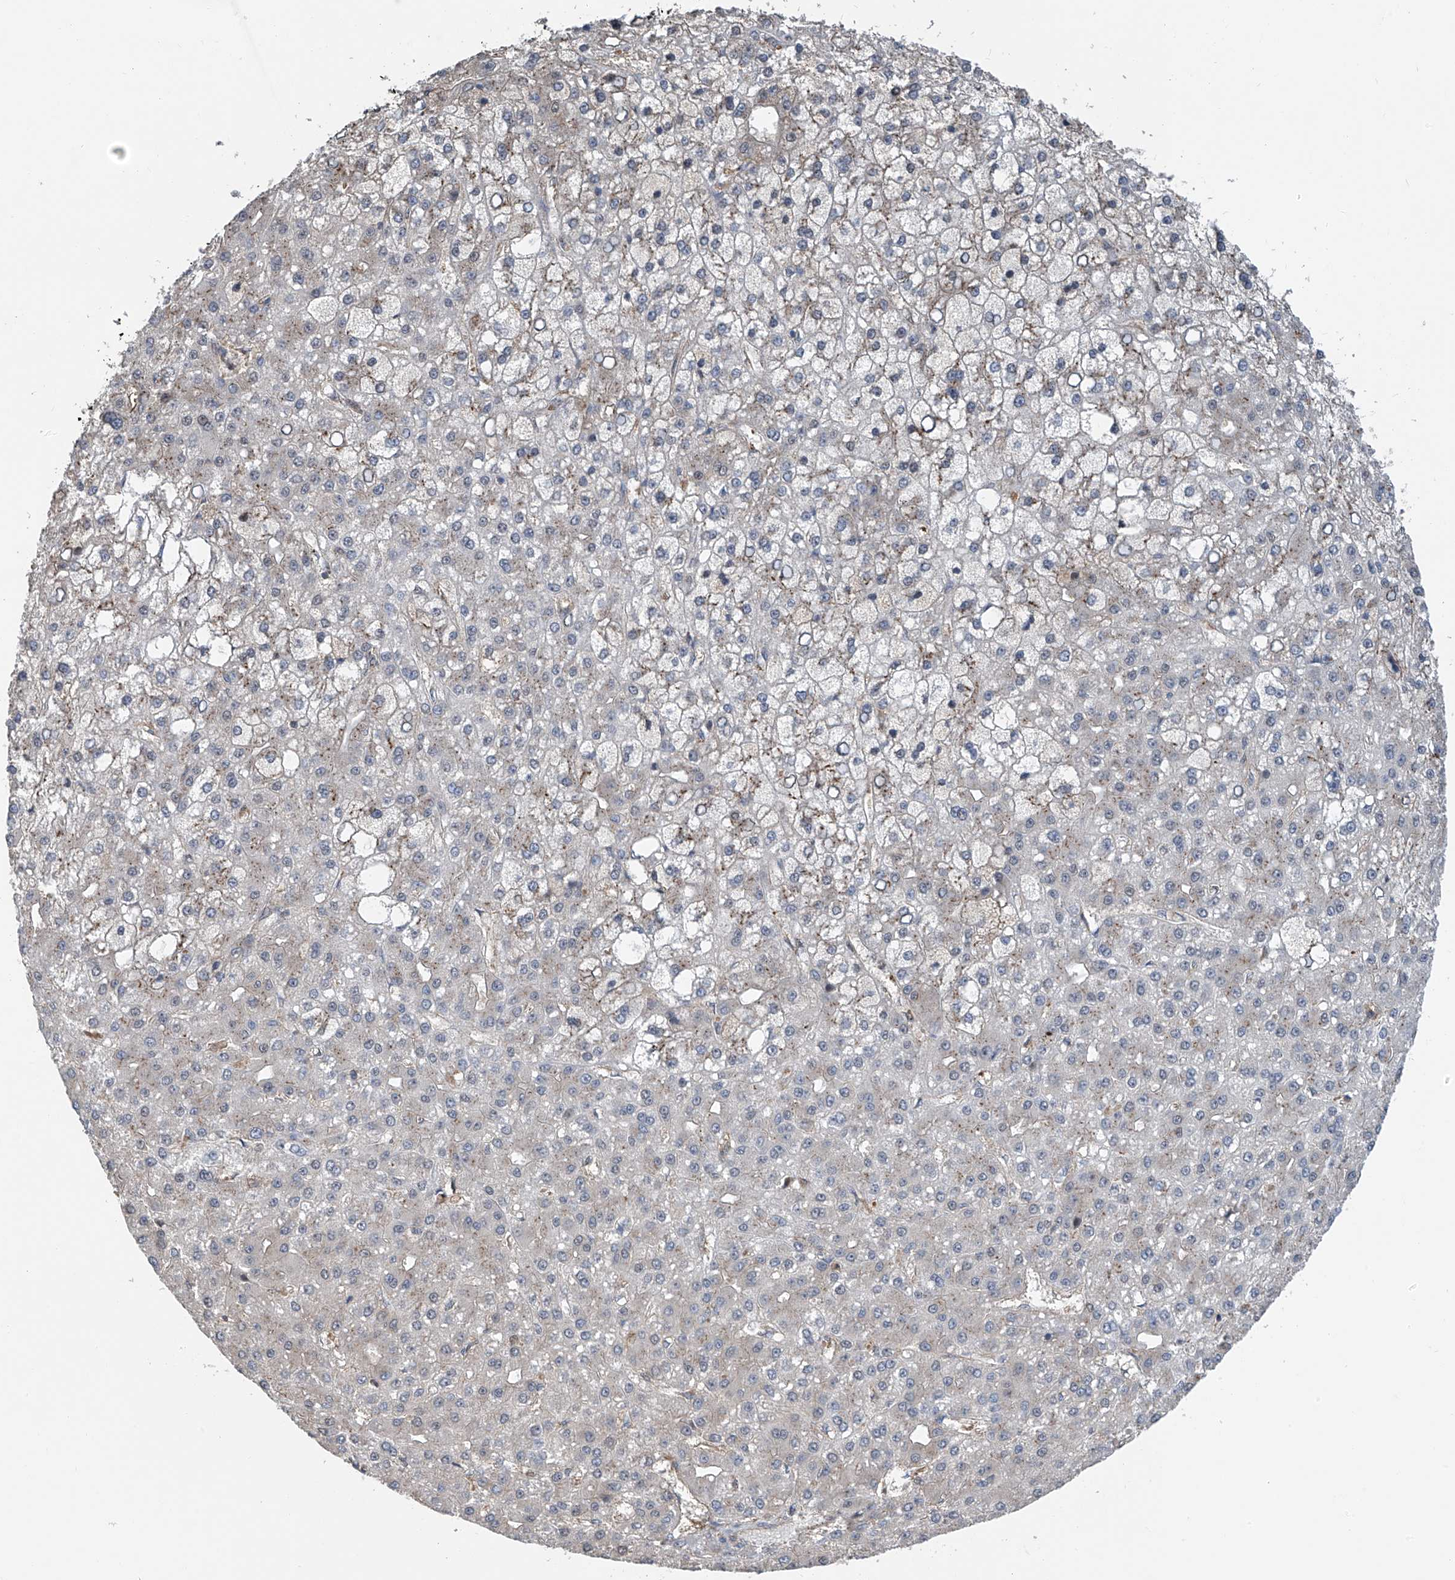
{"staining": {"intensity": "negative", "quantity": "none", "location": "none"}, "tissue": "liver cancer", "cell_type": "Tumor cells", "image_type": "cancer", "snomed": [{"axis": "morphology", "description": "Carcinoma, Hepatocellular, NOS"}, {"axis": "topography", "description": "Liver"}], "caption": "Immunohistochemical staining of human hepatocellular carcinoma (liver) reveals no significant staining in tumor cells. (DAB immunohistochemistry, high magnification).", "gene": "CHPF", "patient": {"sex": "male", "age": 67}}